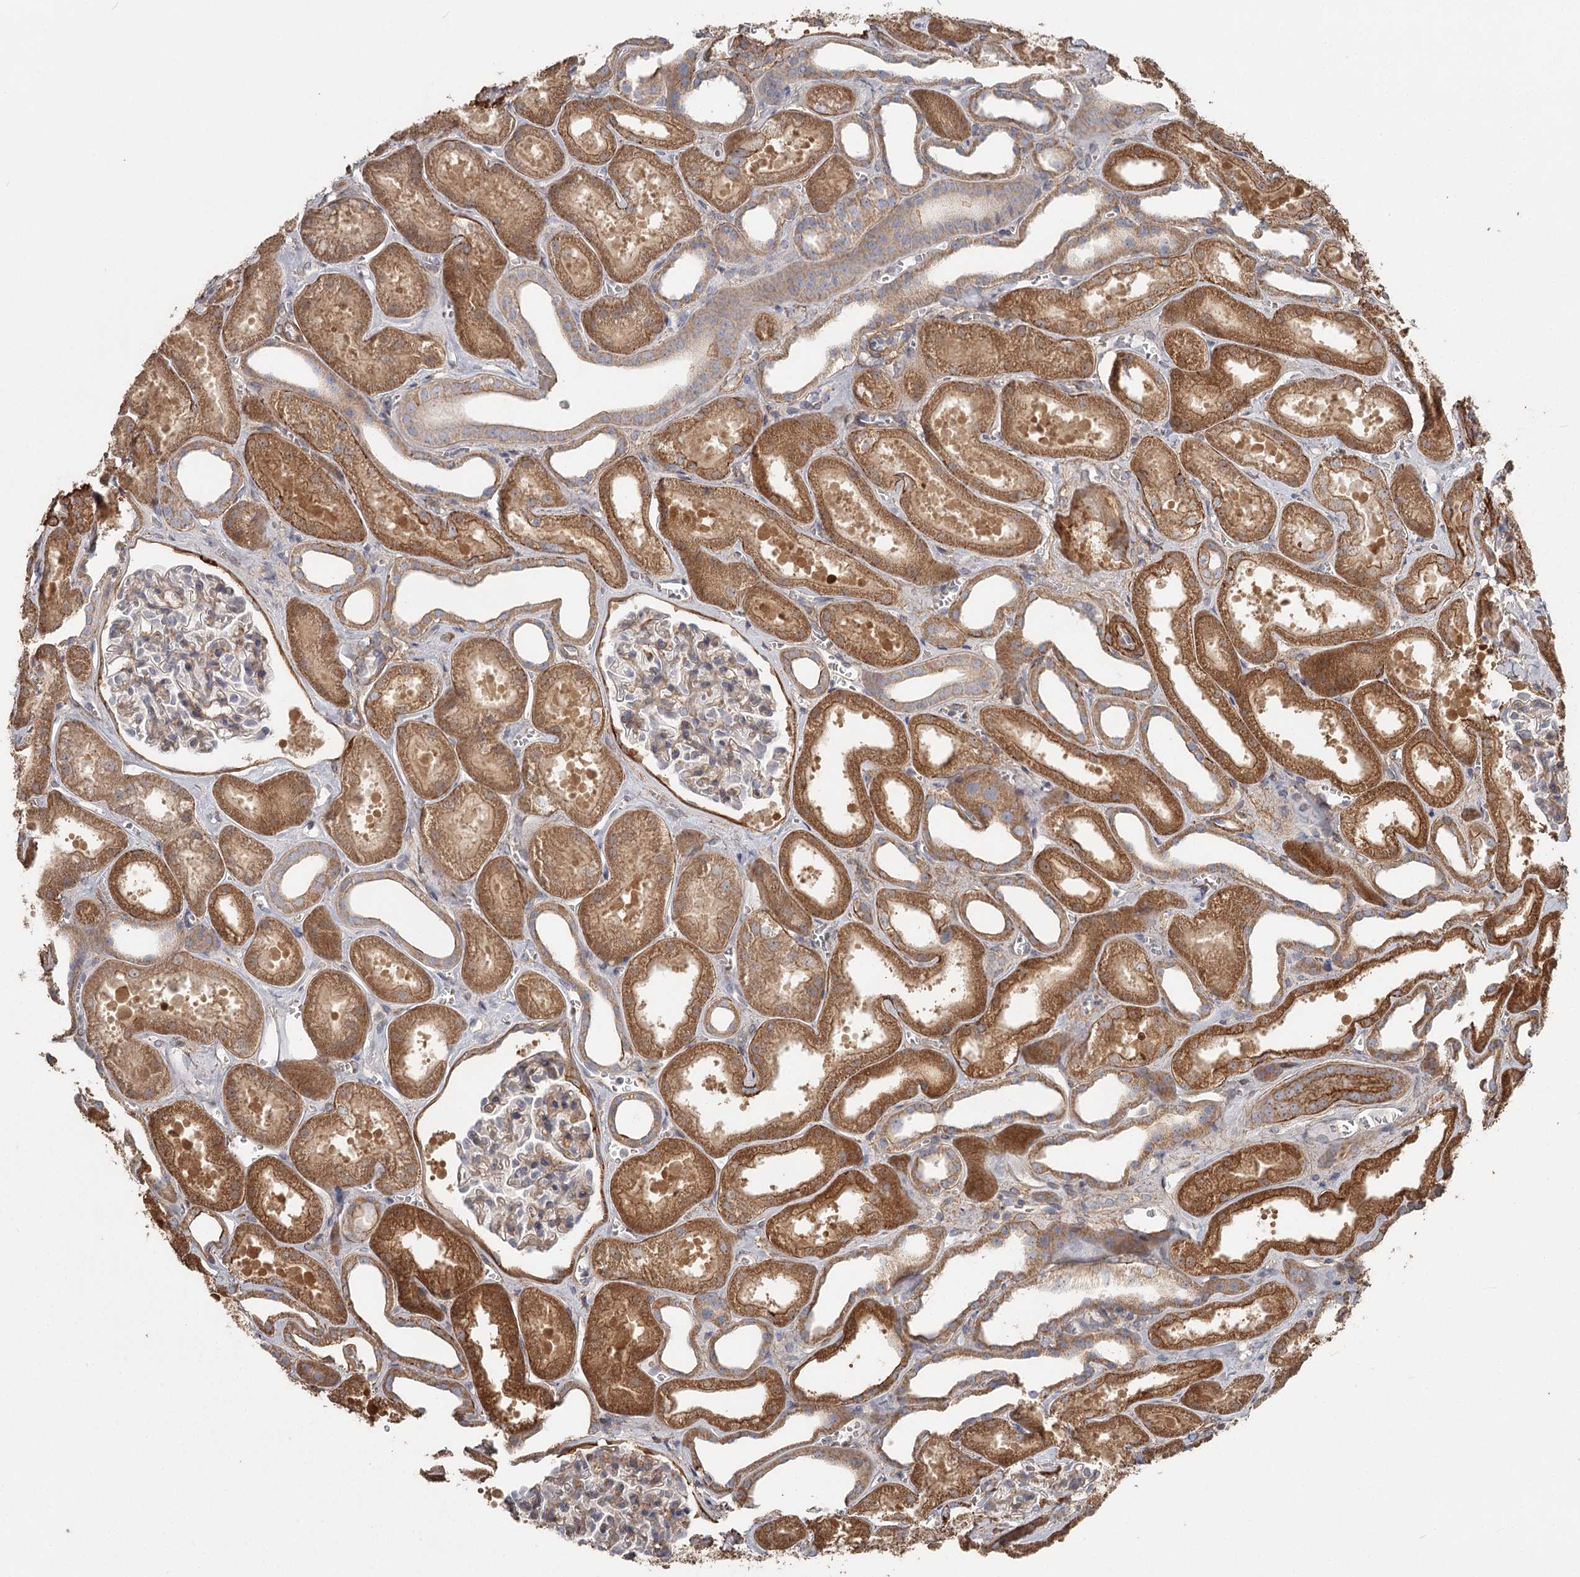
{"staining": {"intensity": "weak", "quantity": "25%-75%", "location": "cytoplasmic/membranous"}, "tissue": "kidney", "cell_type": "Cells in glomeruli", "image_type": "normal", "snomed": [{"axis": "morphology", "description": "Normal tissue, NOS"}, {"axis": "morphology", "description": "Adenocarcinoma, NOS"}, {"axis": "topography", "description": "Kidney"}], "caption": "Immunohistochemical staining of benign human kidney shows low levels of weak cytoplasmic/membranous expression in approximately 25%-75% of cells in glomeruli. (DAB (3,3'-diaminobenzidine) IHC, brown staining for protein, blue staining for nuclei).", "gene": "DHRS9", "patient": {"sex": "female", "age": 68}}